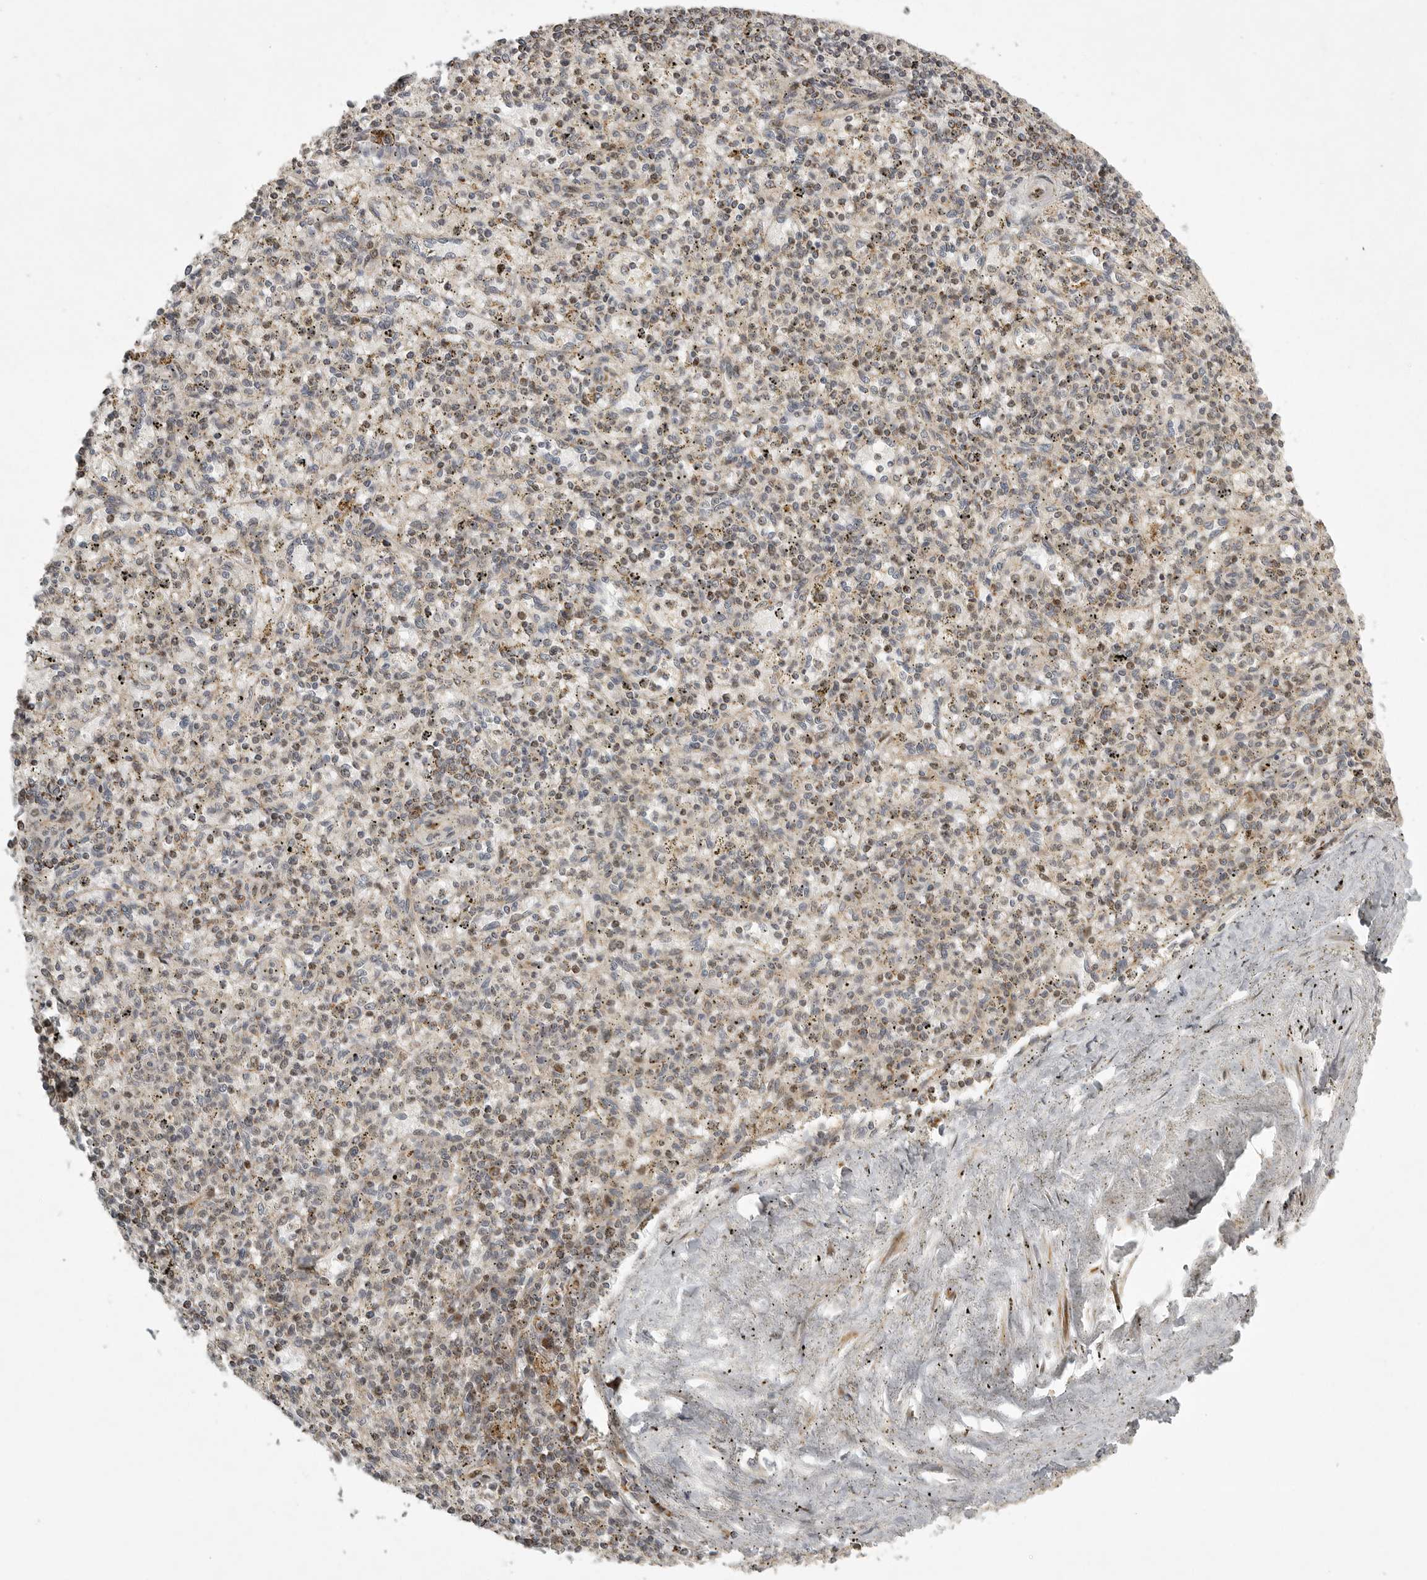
{"staining": {"intensity": "weak", "quantity": "25%-75%", "location": "cytoplasmic/membranous"}, "tissue": "spleen", "cell_type": "Cells in red pulp", "image_type": "normal", "snomed": [{"axis": "morphology", "description": "Normal tissue, NOS"}, {"axis": "topography", "description": "Spleen"}], "caption": "Immunohistochemical staining of benign human spleen reveals low levels of weak cytoplasmic/membranous expression in approximately 25%-75% of cells in red pulp.", "gene": "NARS2", "patient": {"sex": "male", "age": 72}}